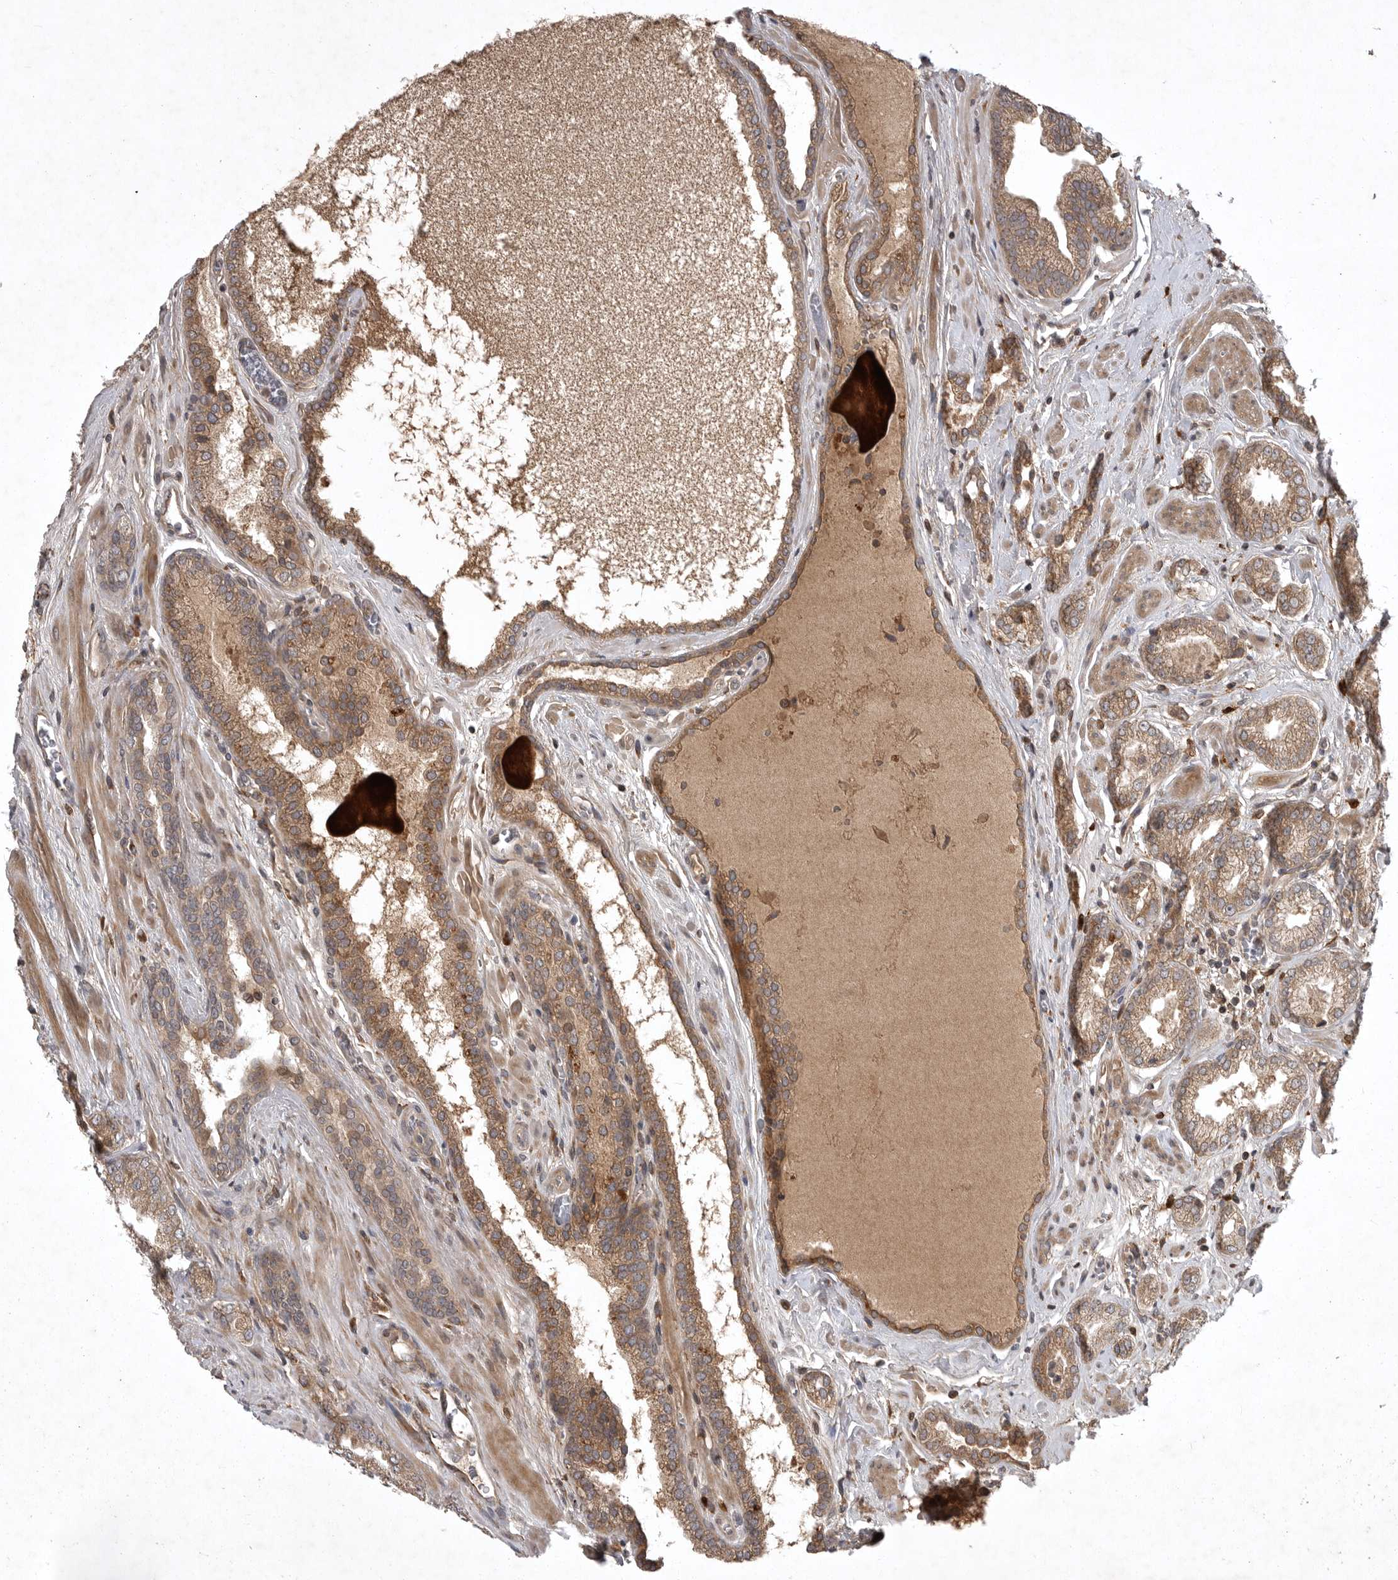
{"staining": {"intensity": "moderate", "quantity": ">75%", "location": "cytoplasmic/membranous"}, "tissue": "prostate cancer", "cell_type": "Tumor cells", "image_type": "cancer", "snomed": [{"axis": "morphology", "description": "Adenocarcinoma, Low grade"}, {"axis": "topography", "description": "Prostate"}], "caption": "High-power microscopy captured an immunohistochemistry (IHC) image of prostate cancer, revealing moderate cytoplasmic/membranous expression in about >75% of tumor cells.", "gene": "GPR31", "patient": {"sex": "male", "age": 62}}